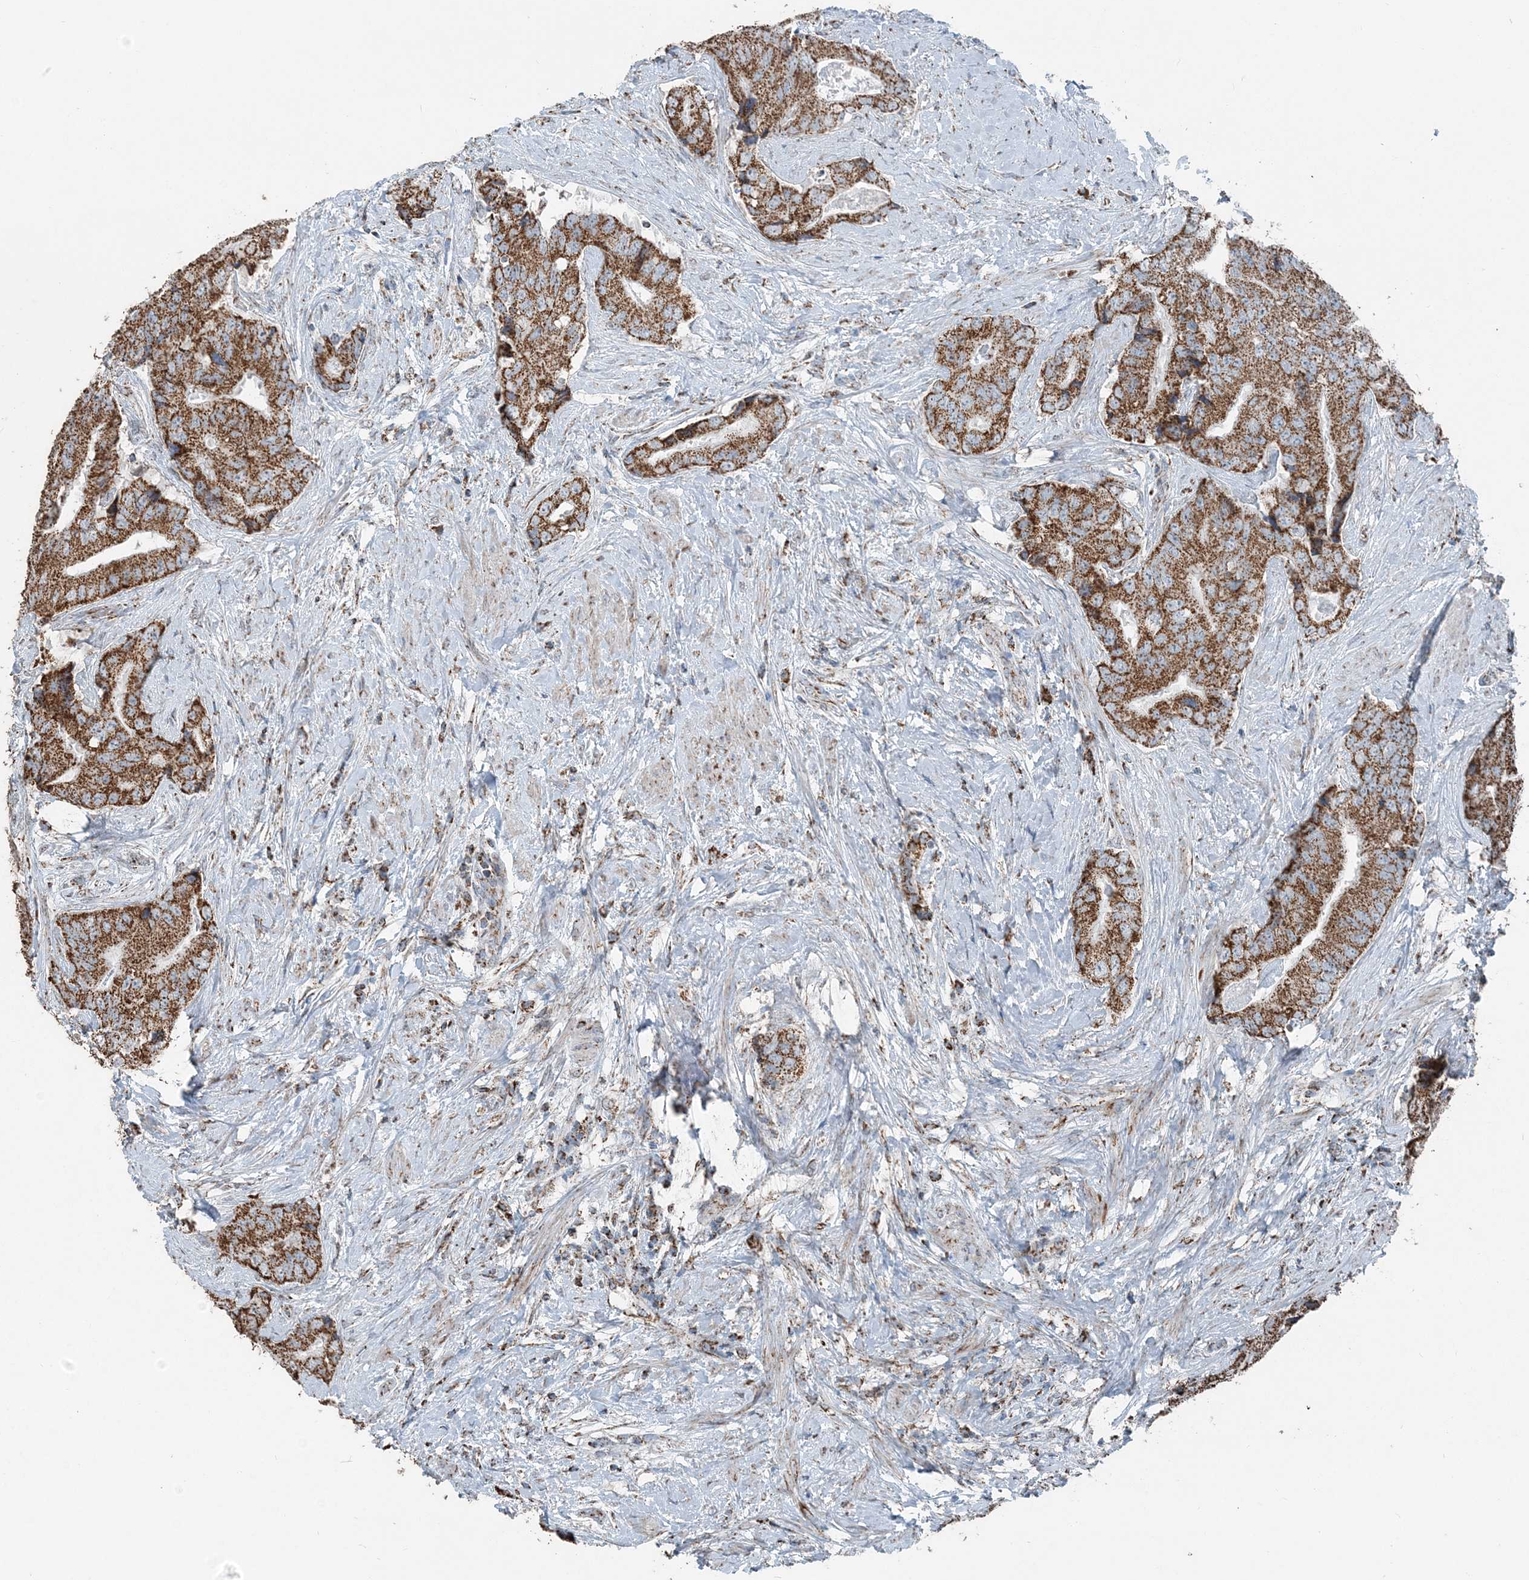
{"staining": {"intensity": "moderate", "quantity": ">75%", "location": "cytoplasmic/membranous"}, "tissue": "prostate cancer", "cell_type": "Tumor cells", "image_type": "cancer", "snomed": [{"axis": "morphology", "description": "Adenocarcinoma, High grade"}, {"axis": "topography", "description": "Prostate"}], "caption": "Approximately >75% of tumor cells in human prostate cancer display moderate cytoplasmic/membranous protein positivity as visualized by brown immunohistochemical staining.", "gene": "SUCLG1", "patient": {"sex": "male", "age": 70}}